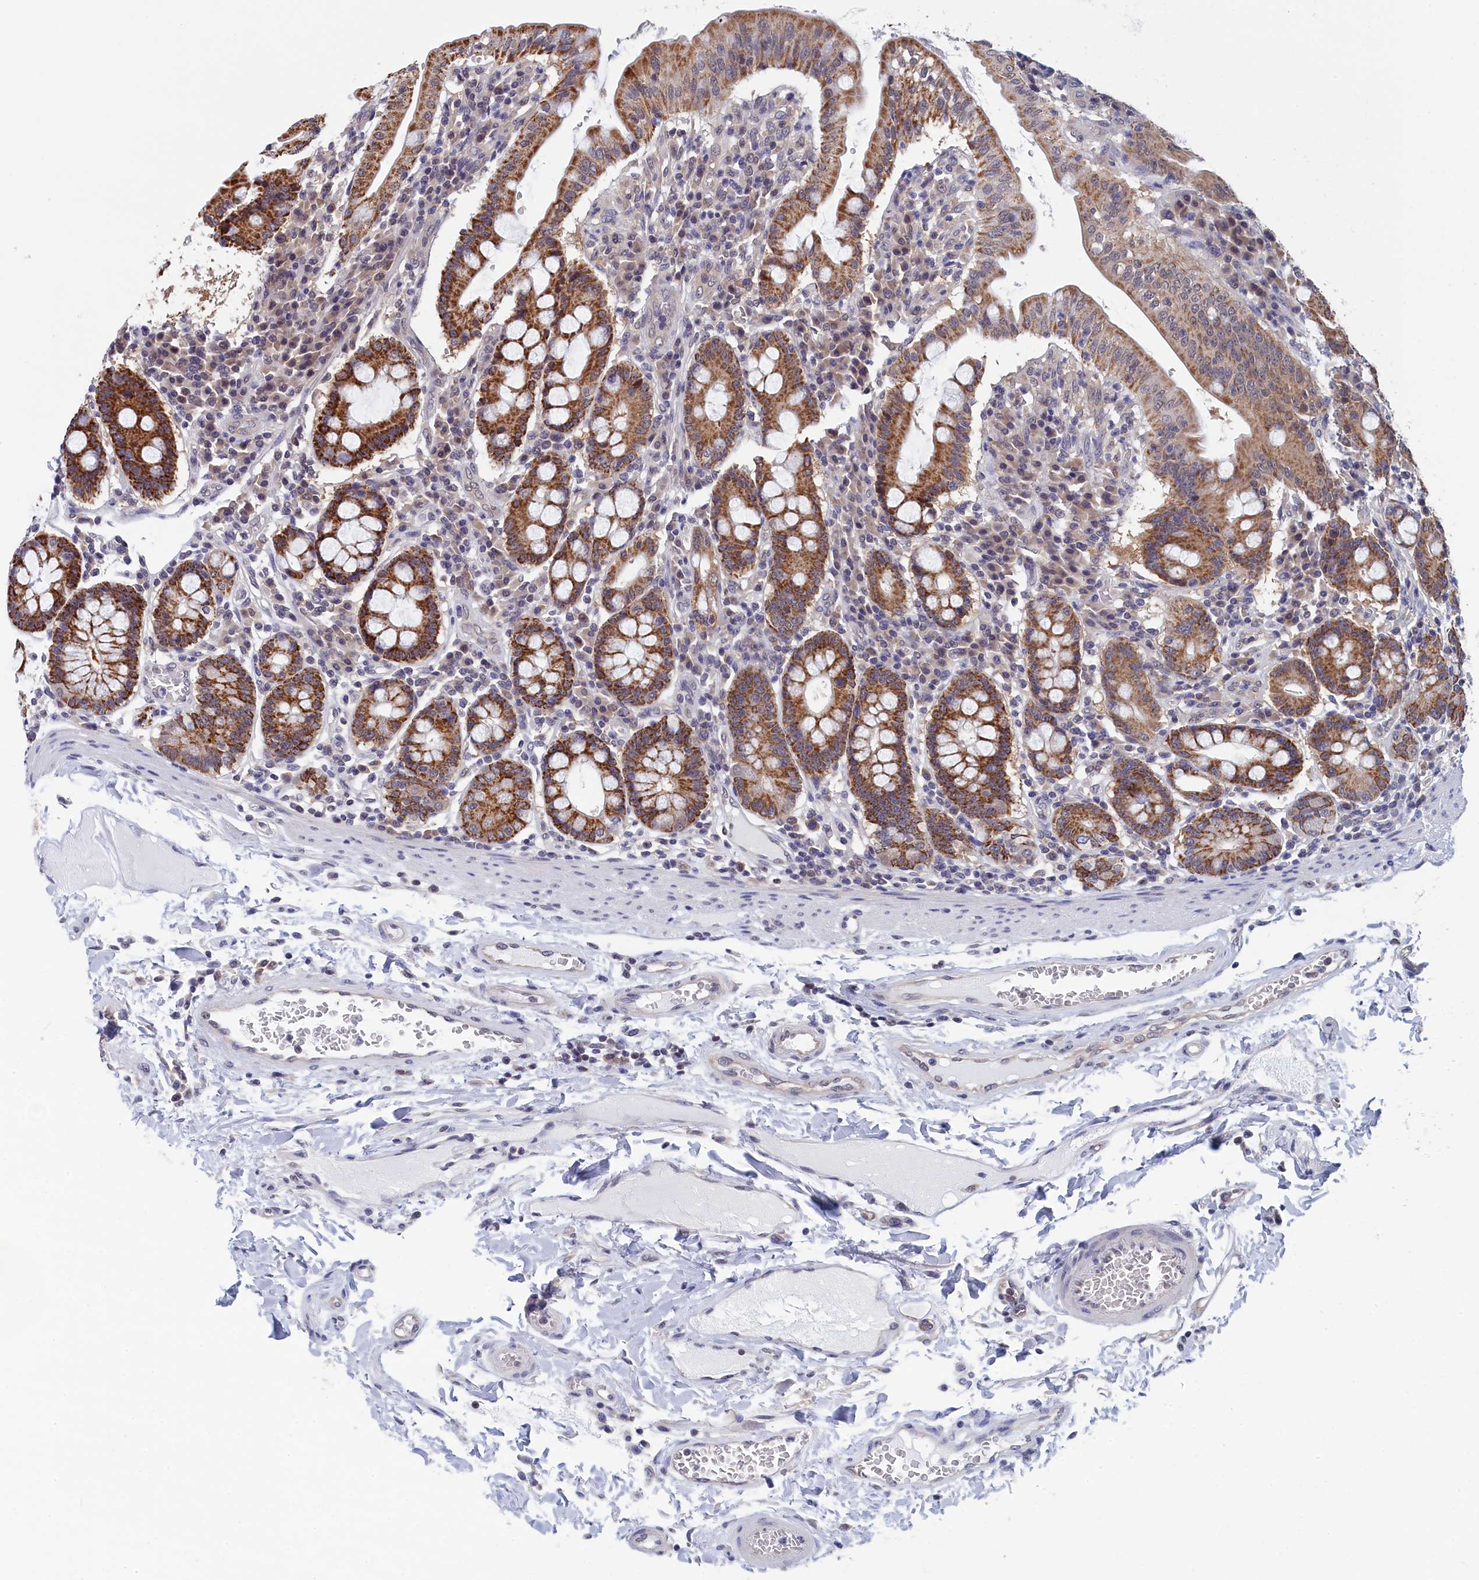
{"staining": {"intensity": "strong", "quantity": ">75%", "location": "cytoplasmic/membranous"}, "tissue": "duodenum", "cell_type": "Glandular cells", "image_type": "normal", "snomed": [{"axis": "morphology", "description": "Normal tissue, NOS"}, {"axis": "morphology", "description": "Adenocarcinoma, NOS"}, {"axis": "topography", "description": "Pancreas"}, {"axis": "topography", "description": "Duodenum"}], "caption": "Immunohistochemistry (IHC) micrograph of unremarkable duodenum stained for a protein (brown), which shows high levels of strong cytoplasmic/membranous expression in approximately >75% of glandular cells.", "gene": "PGP", "patient": {"sex": "male", "age": 50}}